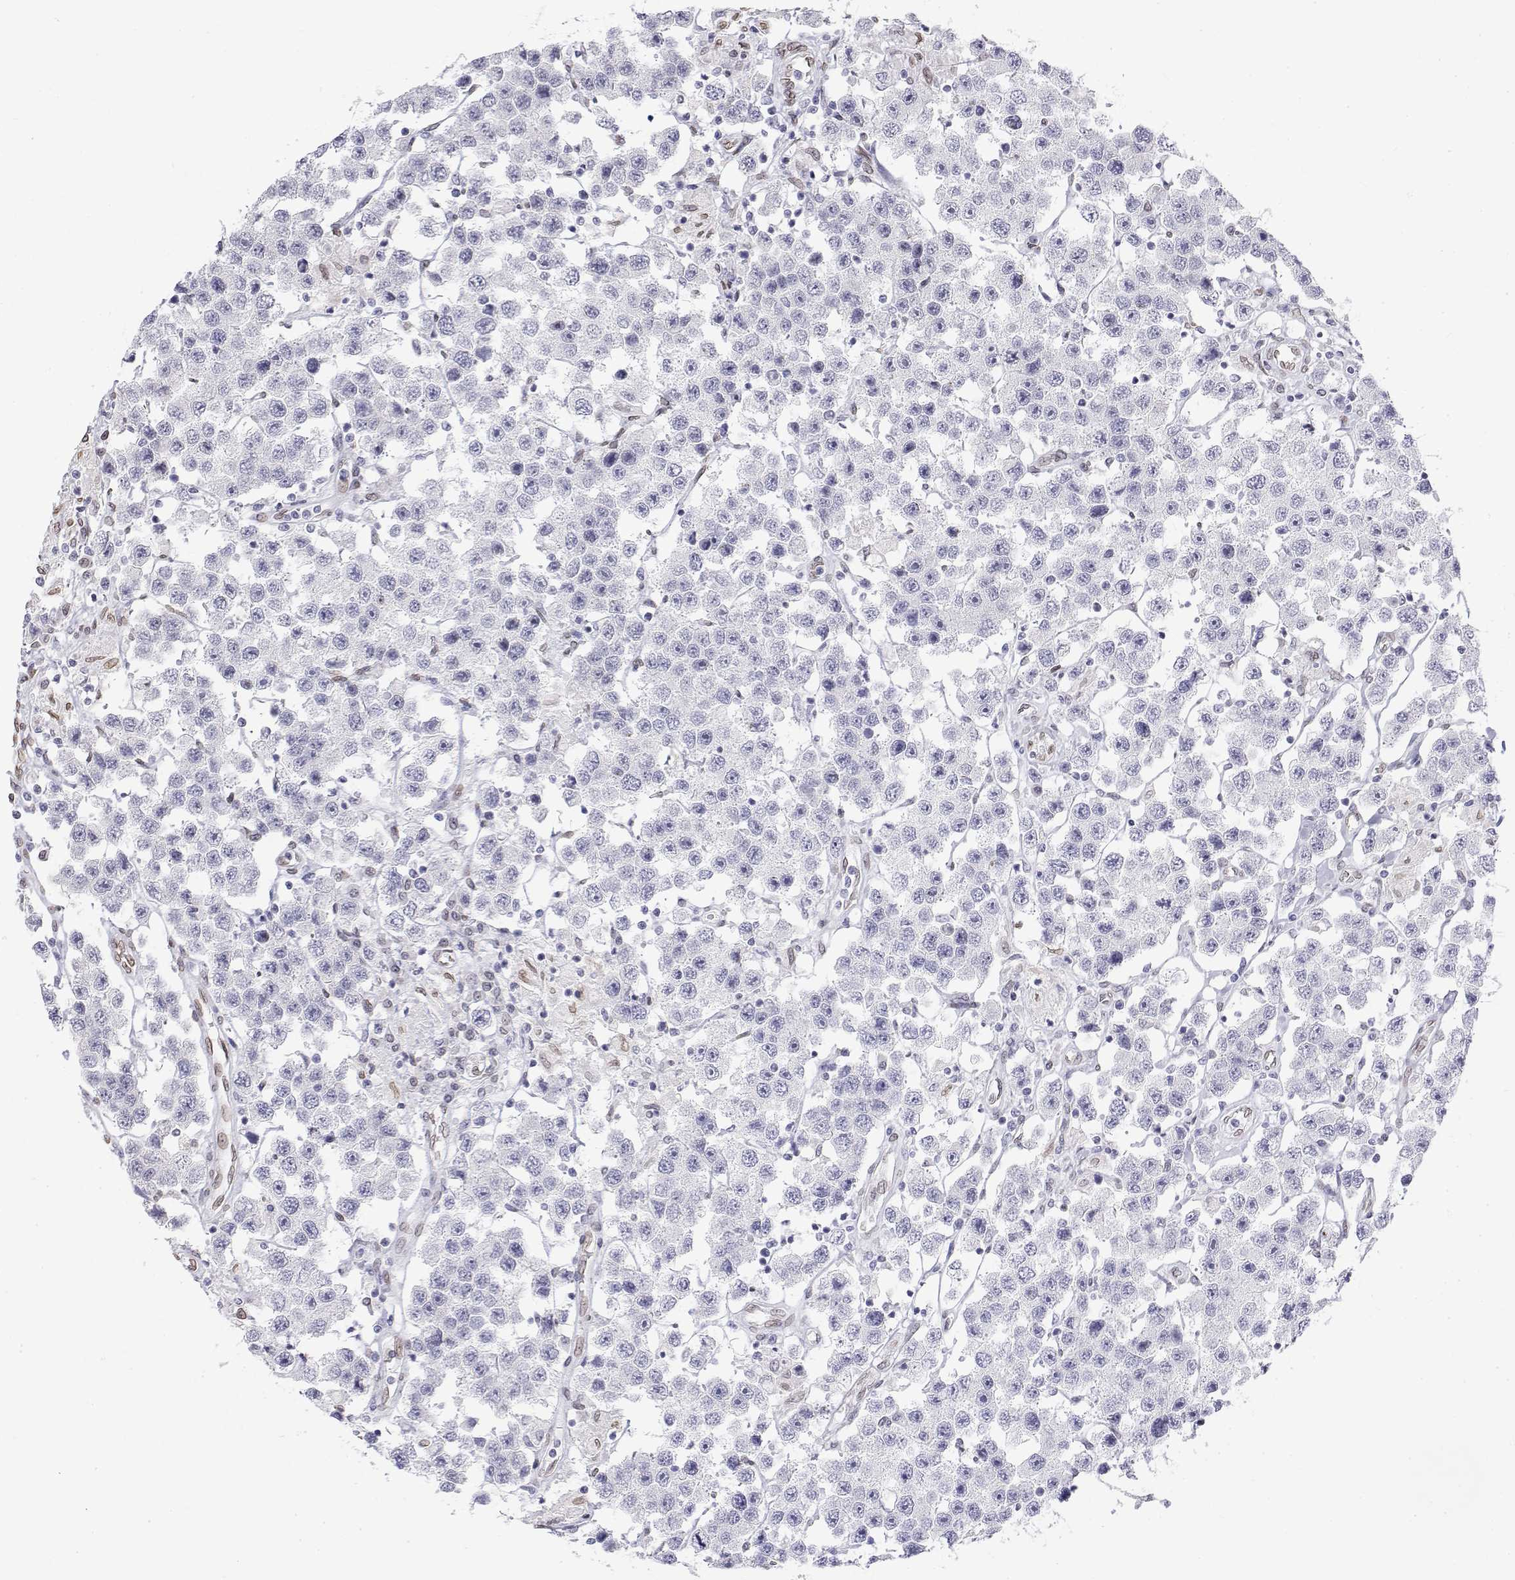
{"staining": {"intensity": "negative", "quantity": "none", "location": "none"}, "tissue": "testis cancer", "cell_type": "Tumor cells", "image_type": "cancer", "snomed": [{"axis": "morphology", "description": "Seminoma, NOS"}, {"axis": "topography", "description": "Testis"}], "caption": "Tumor cells show no significant protein expression in testis cancer. (DAB (3,3'-diaminobenzidine) IHC with hematoxylin counter stain).", "gene": "ZNF532", "patient": {"sex": "male", "age": 45}}